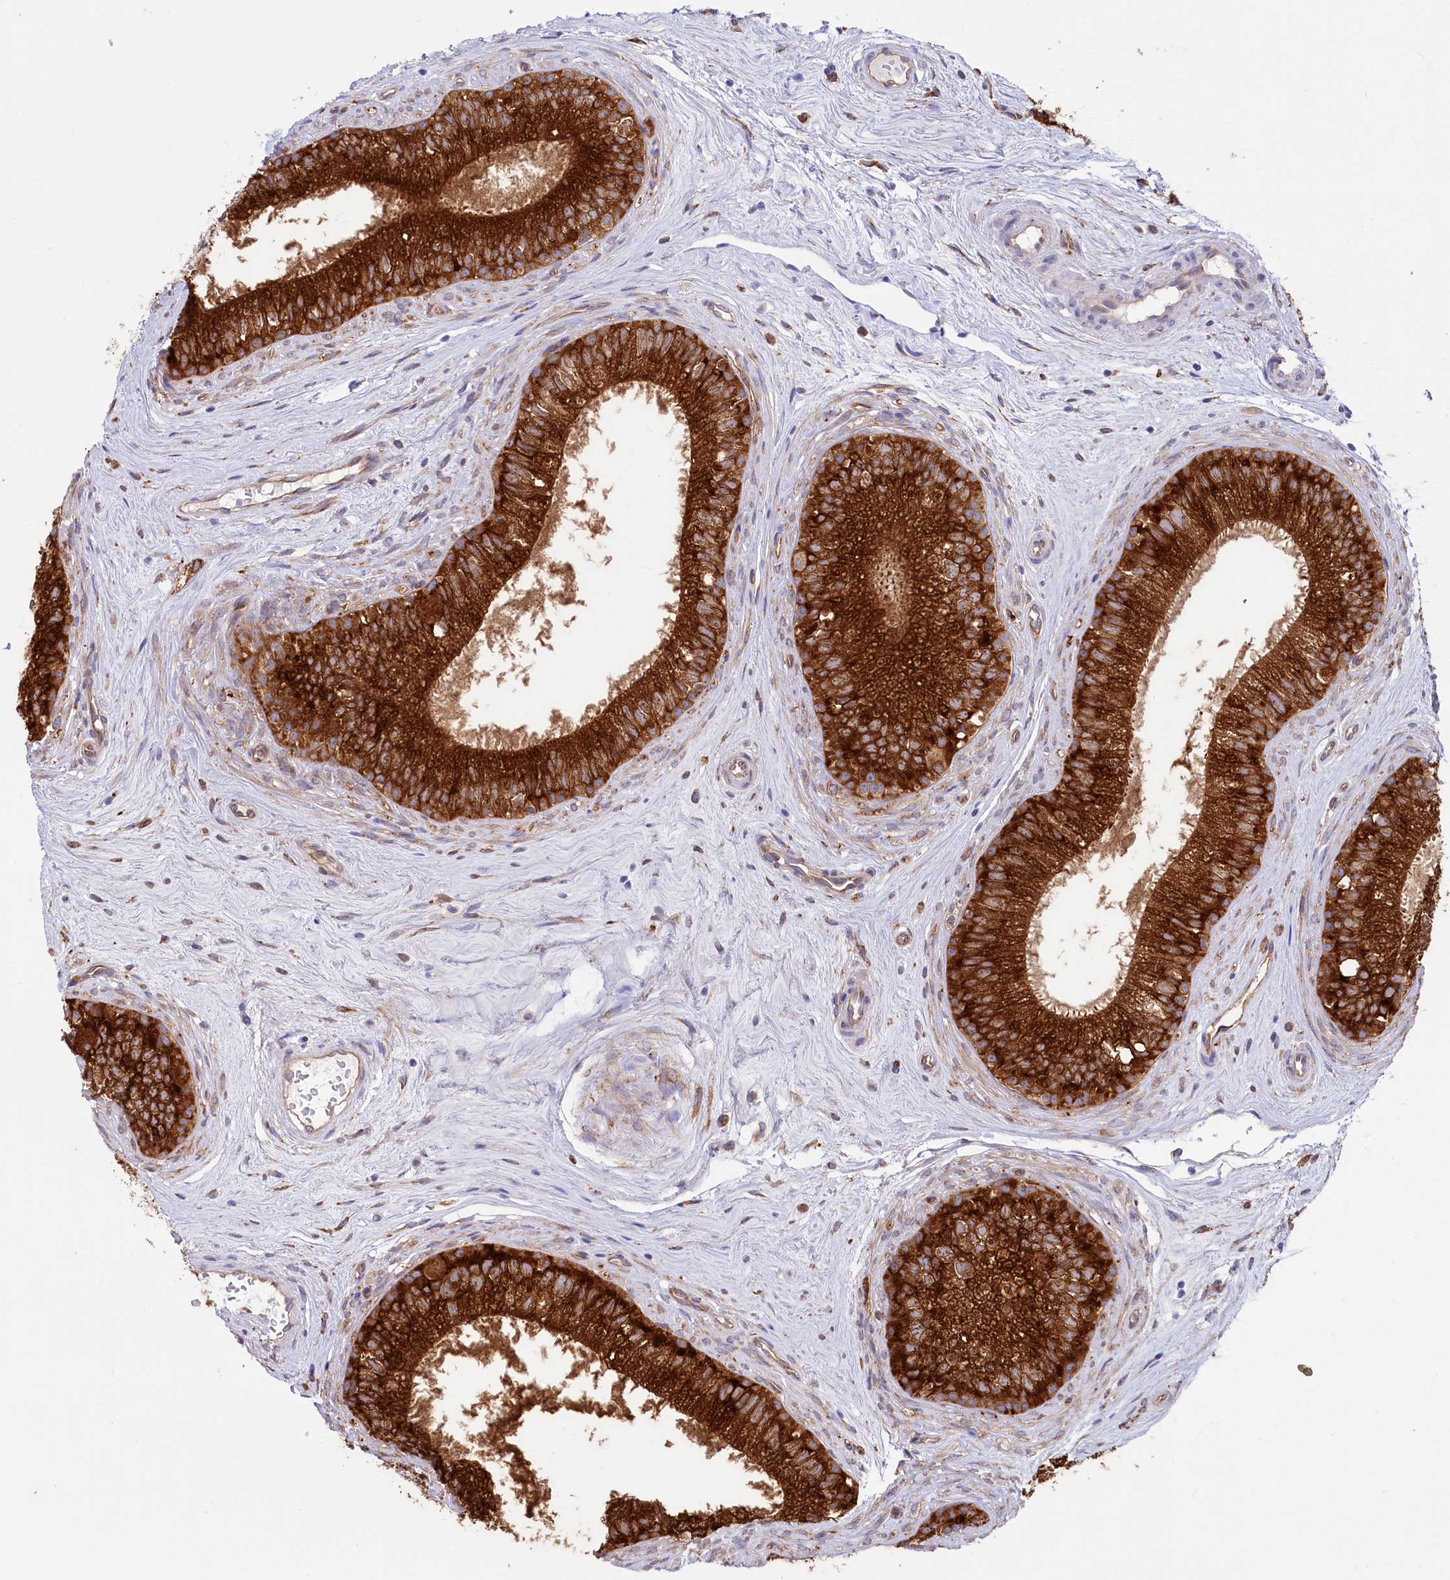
{"staining": {"intensity": "strong", "quantity": ">75%", "location": "cytoplasmic/membranous"}, "tissue": "epididymis", "cell_type": "Glandular cells", "image_type": "normal", "snomed": [{"axis": "morphology", "description": "Normal tissue, NOS"}, {"axis": "topography", "description": "Epididymis"}], "caption": "Protein analysis of normal epididymis displays strong cytoplasmic/membranous positivity in approximately >75% of glandular cells. (Stains: DAB (3,3'-diaminobenzidine) in brown, nuclei in blue, Microscopy: brightfield microscopy at high magnification).", "gene": "CHID1", "patient": {"sex": "male", "age": 71}}